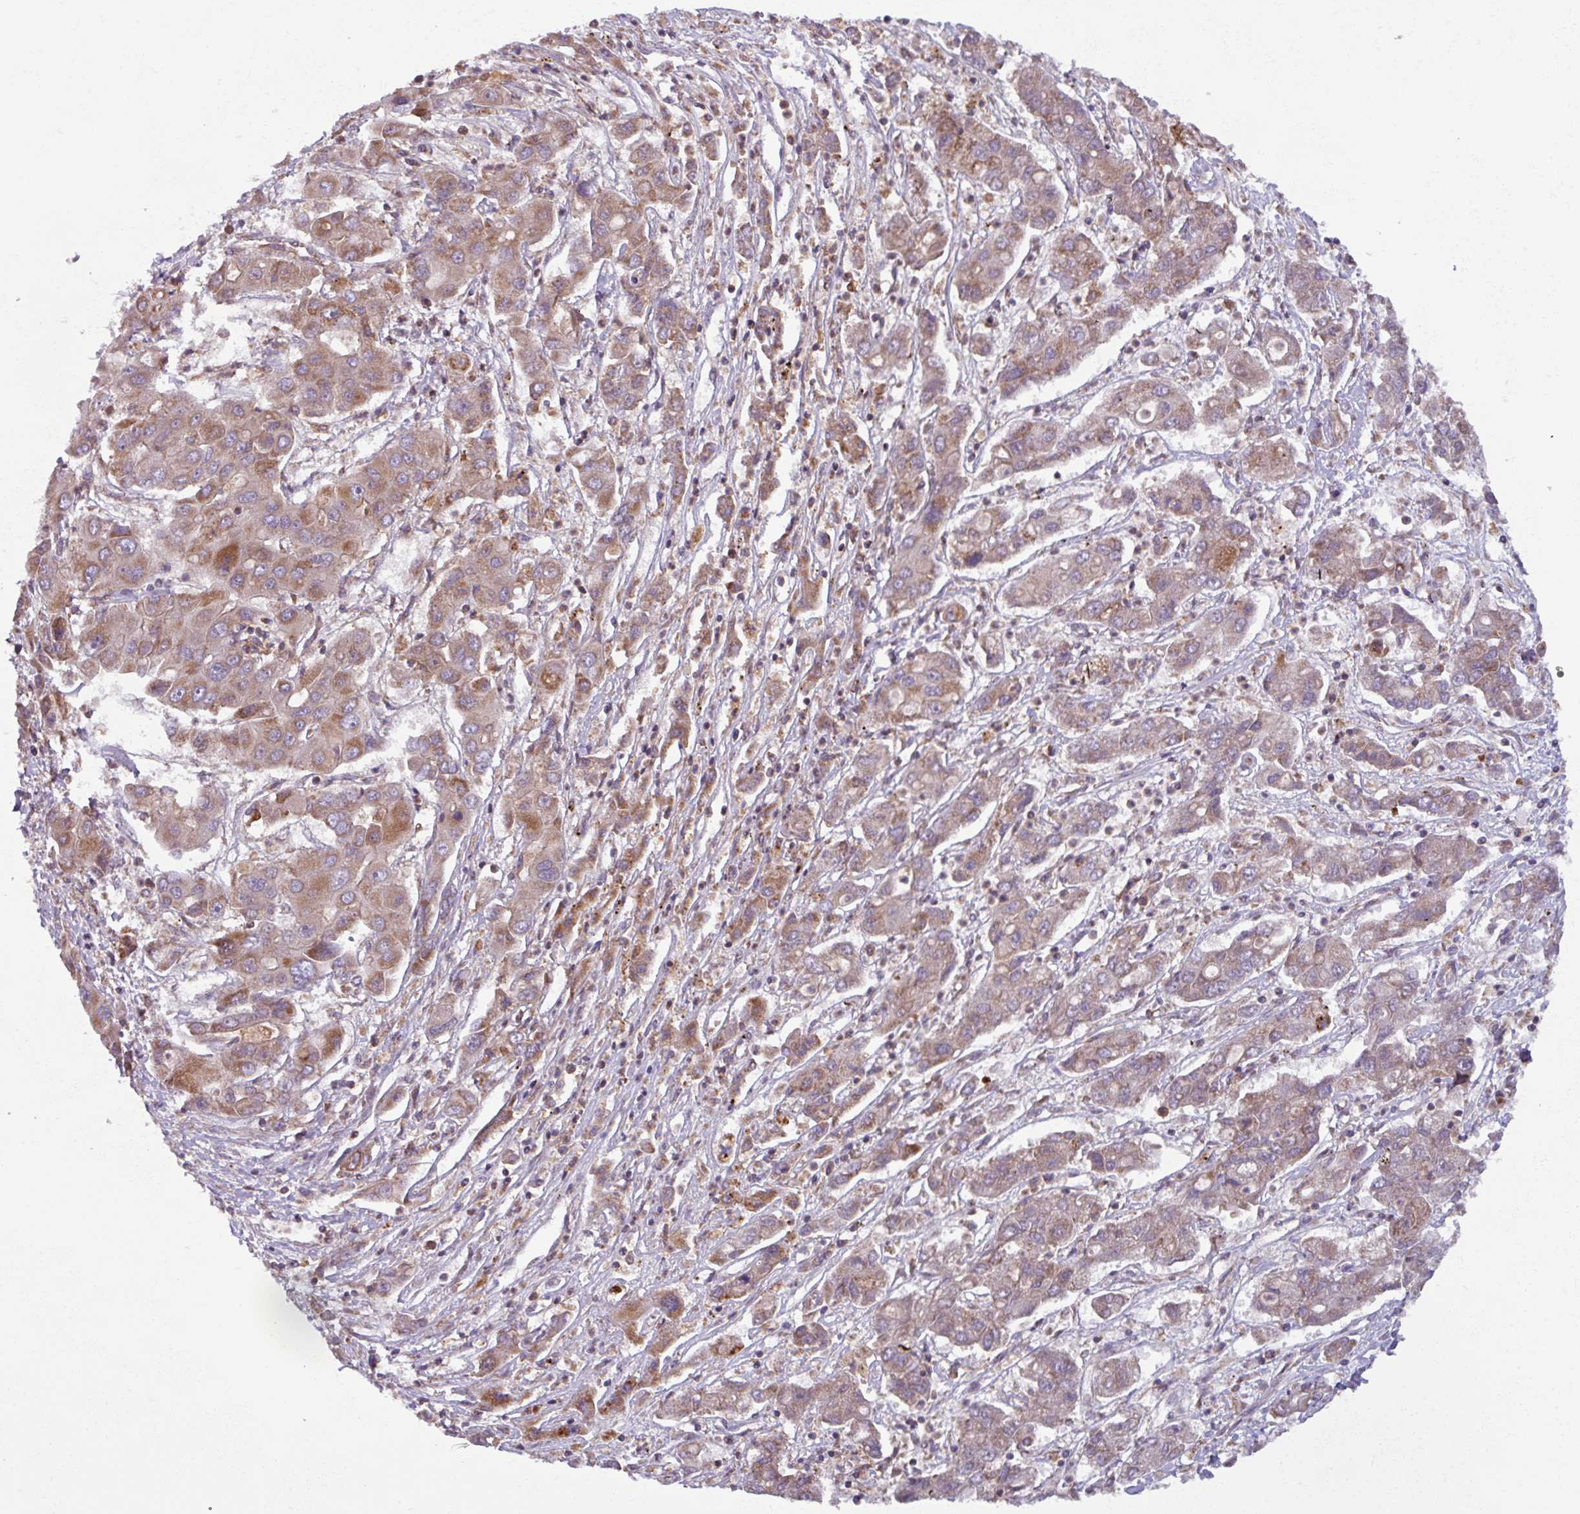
{"staining": {"intensity": "weak", "quantity": ">75%", "location": "cytoplasmic/membranous"}, "tissue": "liver cancer", "cell_type": "Tumor cells", "image_type": "cancer", "snomed": [{"axis": "morphology", "description": "Cholangiocarcinoma"}, {"axis": "topography", "description": "Liver"}], "caption": "A low amount of weak cytoplasmic/membranous staining is identified in approximately >75% of tumor cells in liver cancer tissue.", "gene": "PLEKHD1", "patient": {"sex": "male", "age": 67}}